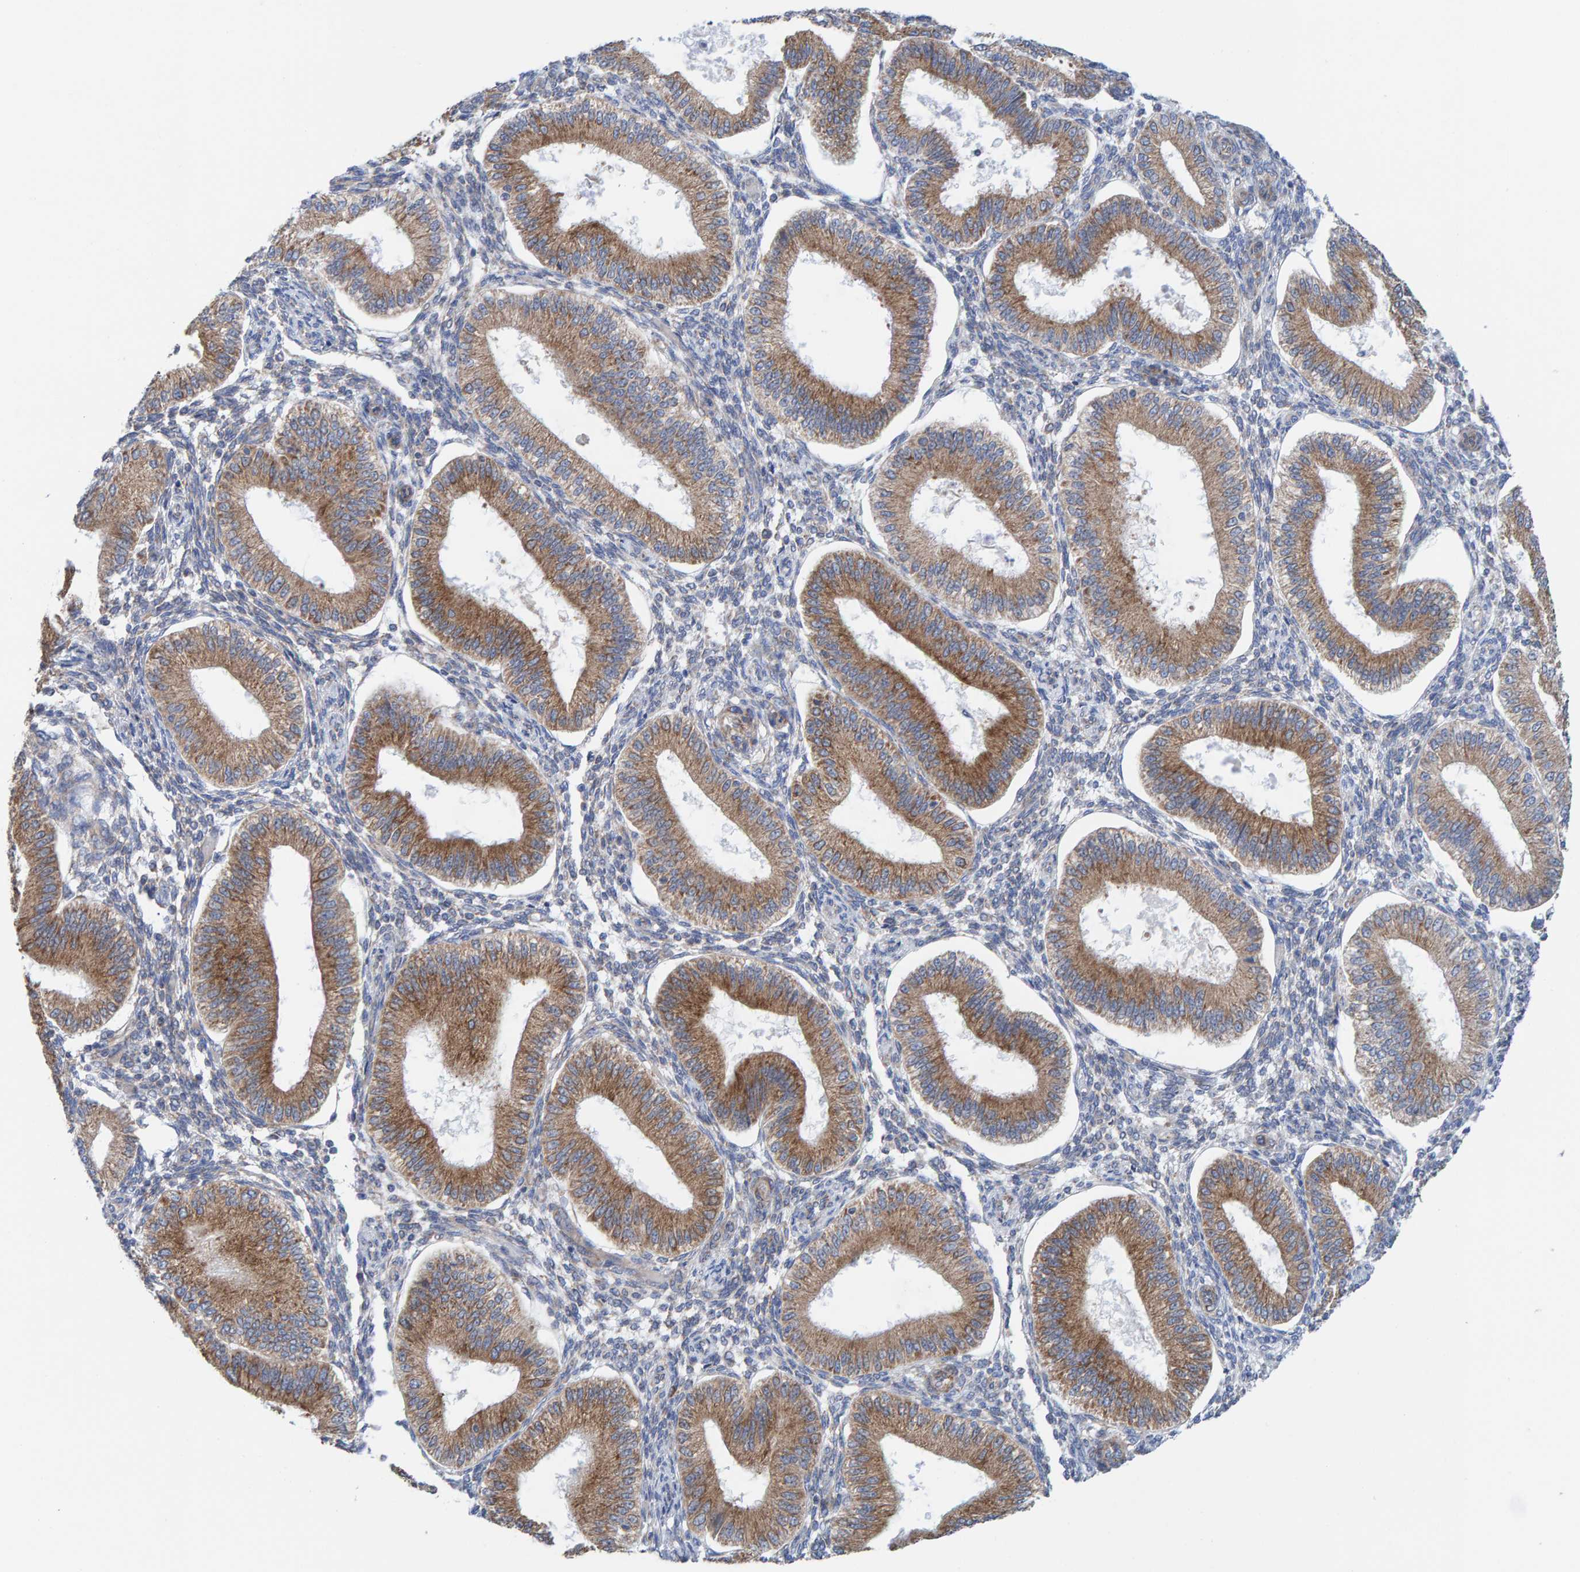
{"staining": {"intensity": "negative", "quantity": "none", "location": "none"}, "tissue": "endometrium", "cell_type": "Cells in endometrial stroma", "image_type": "normal", "snomed": [{"axis": "morphology", "description": "Normal tissue, NOS"}, {"axis": "topography", "description": "Endometrium"}], "caption": "The immunohistochemistry photomicrograph has no significant staining in cells in endometrial stroma of endometrium.", "gene": "CDK5RAP3", "patient": {"sex": "female", "age": 39}}